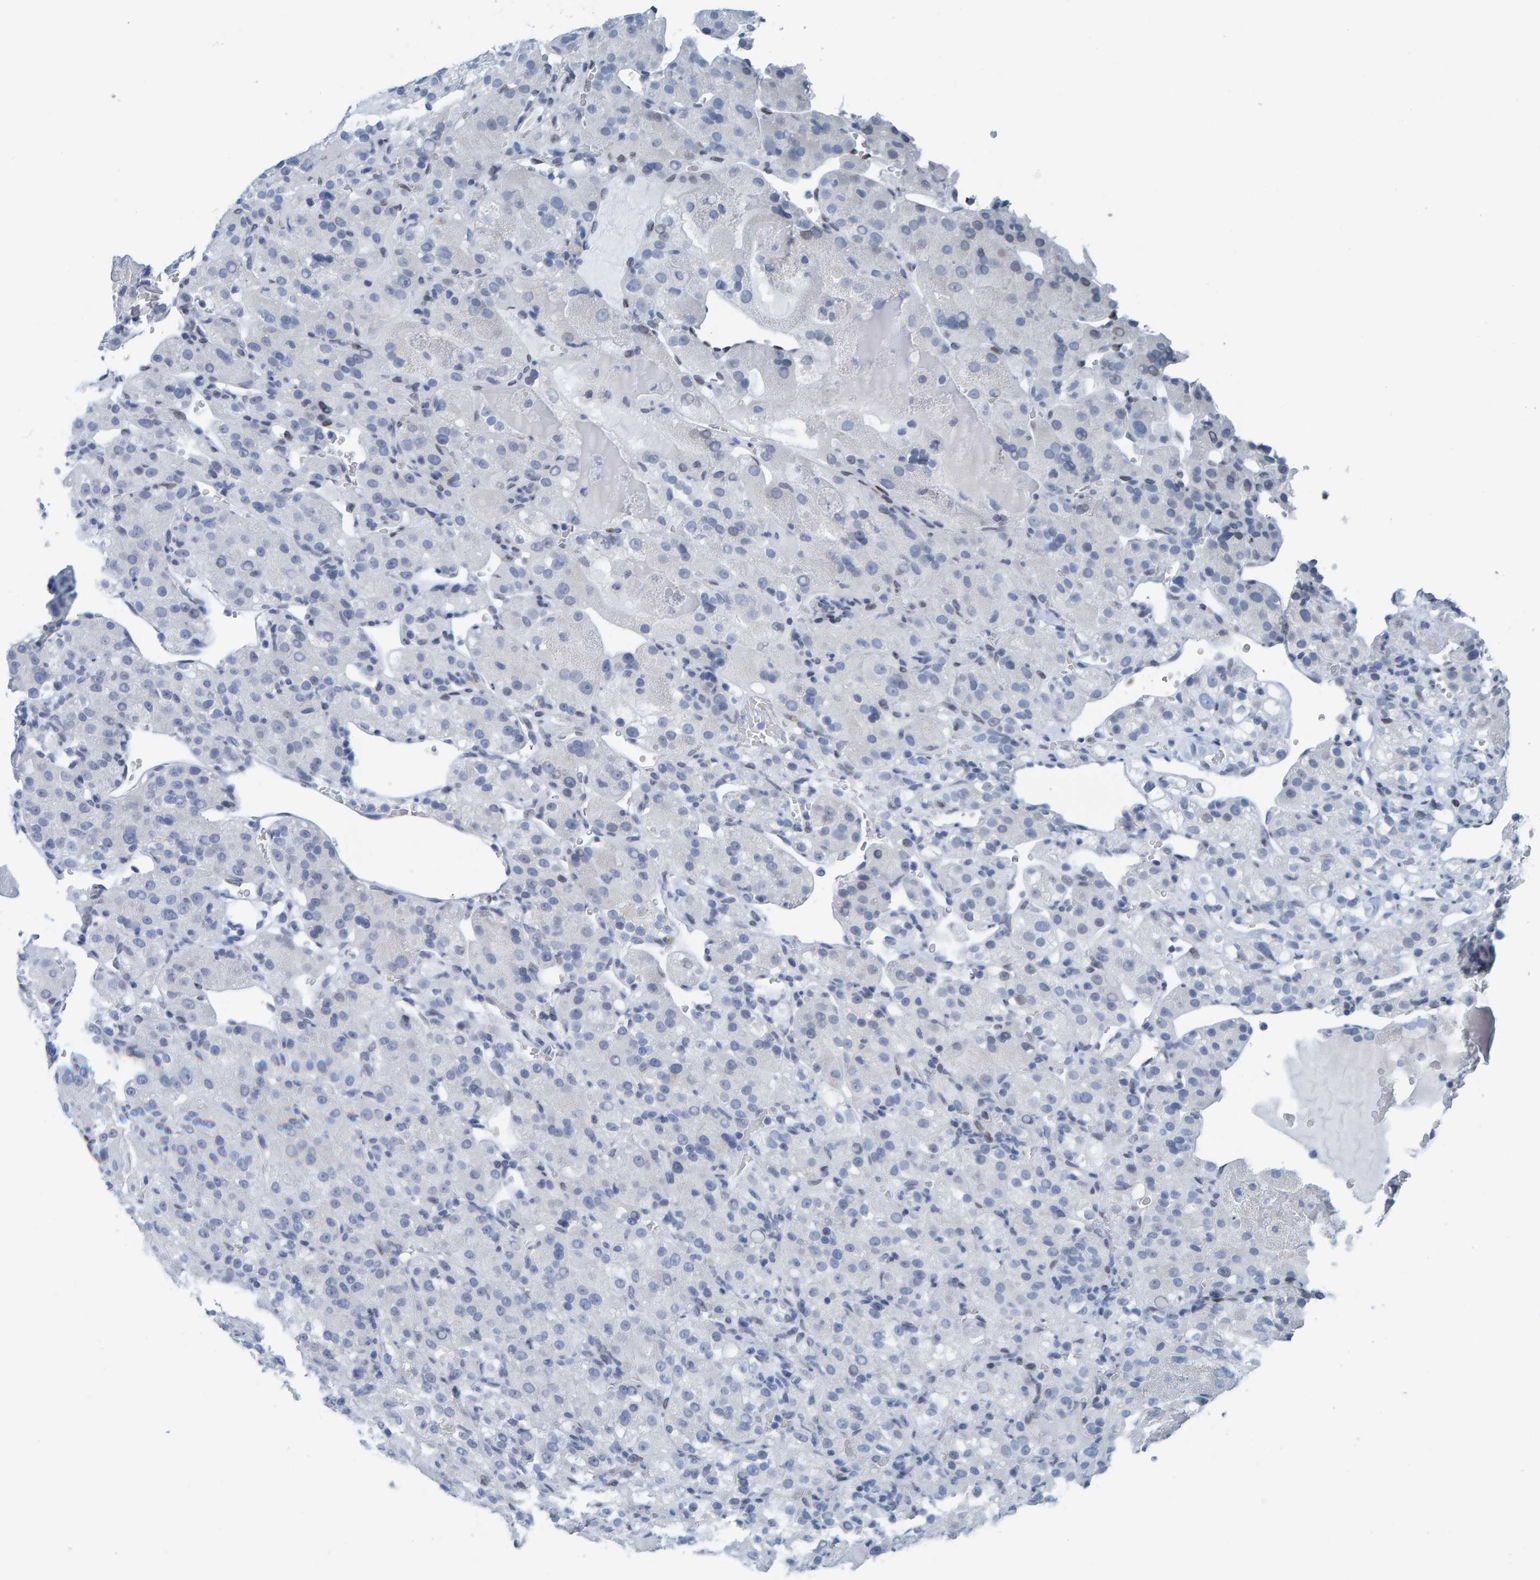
{"staining": {"intensity": "negative", "quantity": "none", "location": "none"}, "tissue": "renal cancer", "cell_type": "Tumor cells", "image_type": "cancer", "snomed": [{"axis": "morphology", "description": "Normal tissue, NOS"}, {"axis": "morphology", "description": "Adenocarcinoma, NOS"}, {"axis": "topography", "description": "Kidney"}], "caption": "This image is of renal cancer (adenocarcinoma) stained with immunohistochemistry to label a protein in brown with the nuclei are counter-stained blue. There is no staining in tumor cells.", "gene": "LMNB2", "patient": {"sex": "male", "age": 61}}